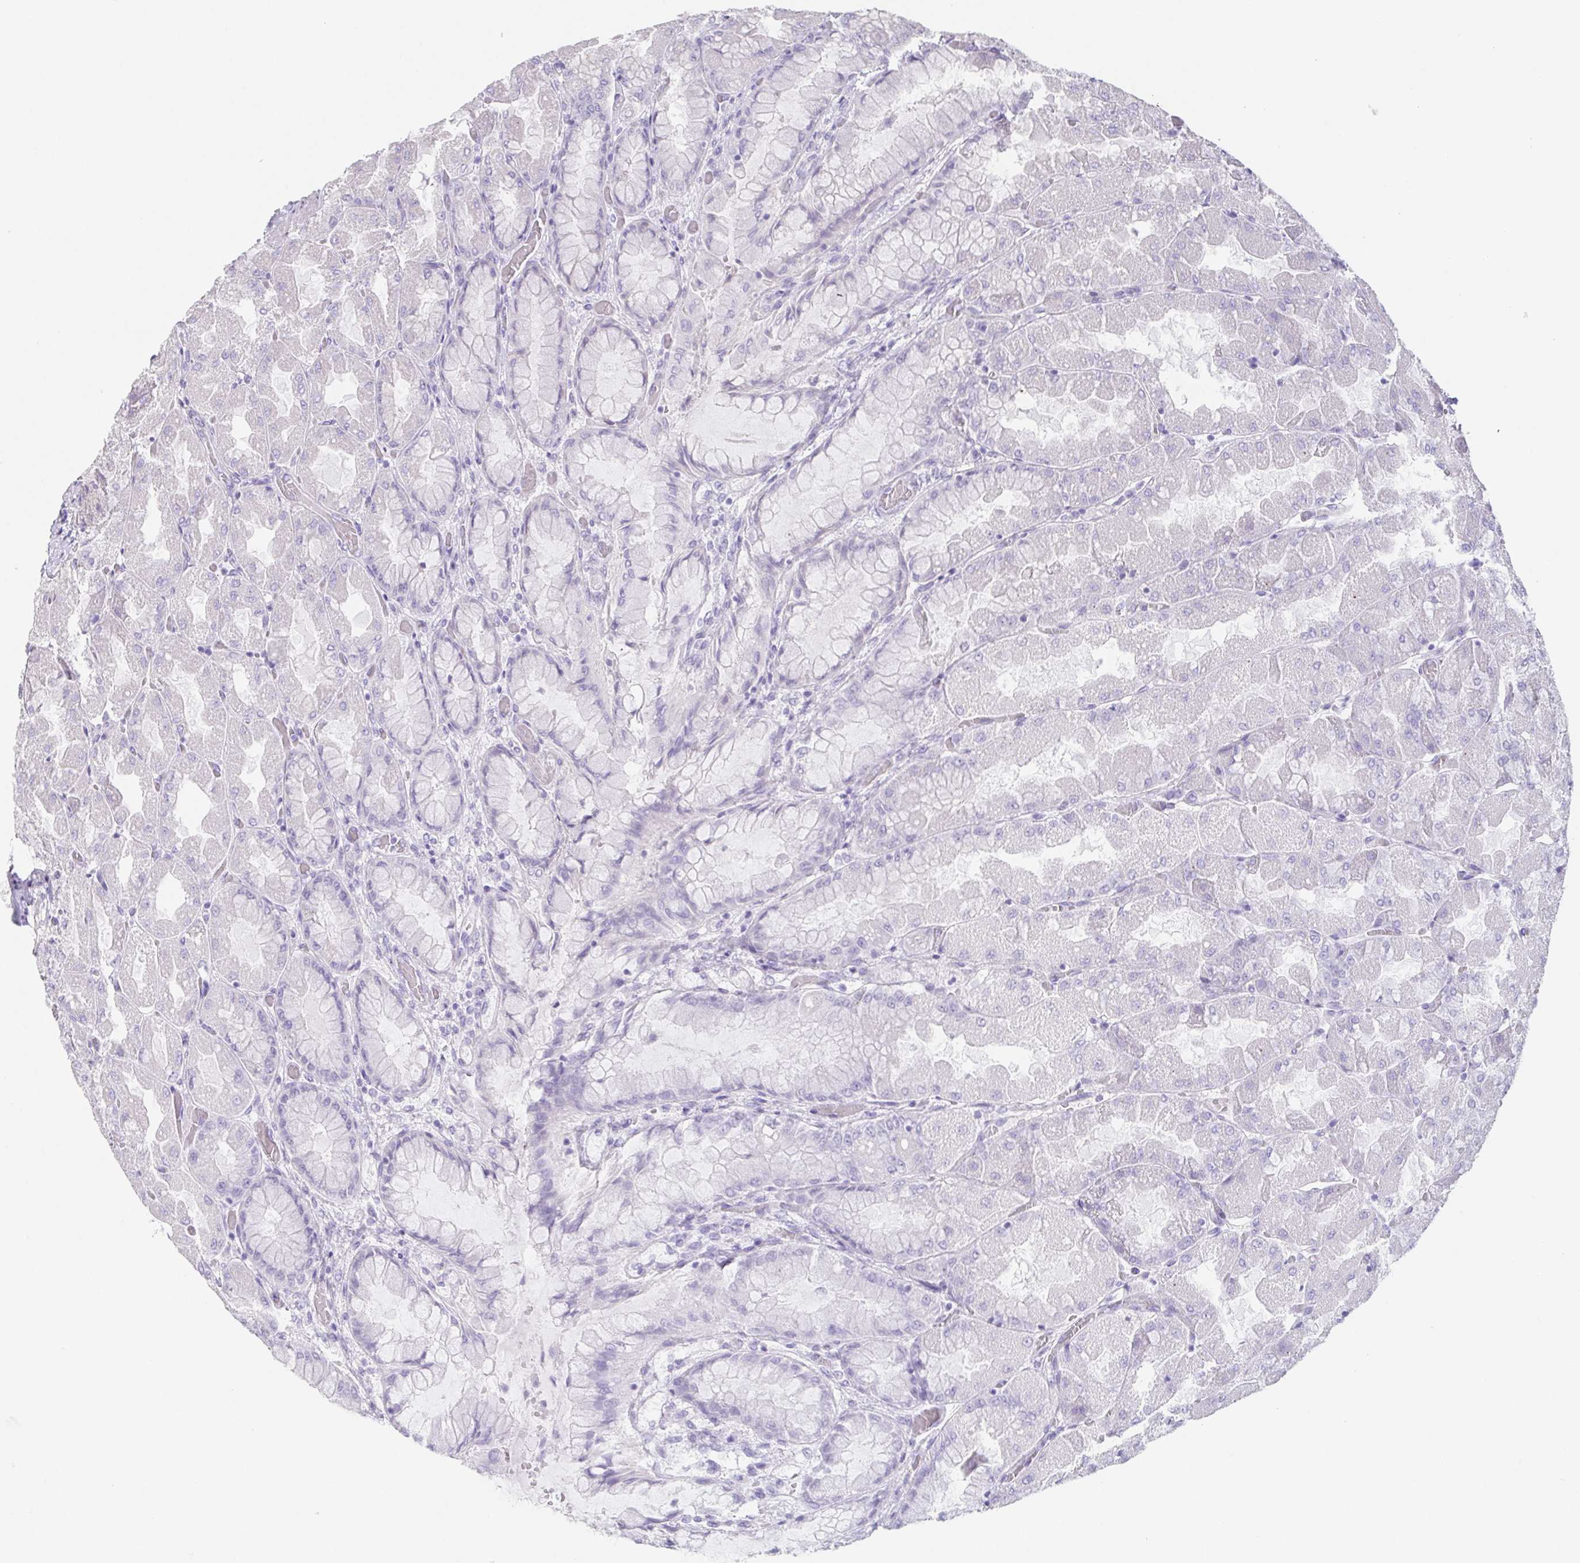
{"staining": {"intensity": "negative", "quantity": "none", "location": "none"}, "tissue": "stomach", "cell_type": "Glandular cells", "image_type": "normal", "snomed": [{"axis": "morphology", "description": "Normal tissue, NOS"}, {"axis": "topography", "description": "Stomach"}], "caption": "Immunohistochemical staining of unremarkable human stomach exhibits no significant staining in glandular cells. (DAB (3,3'-diaminobenzidine) immunohistochemistry (IHC), high magnification).", "gene": "HDGFL1", "patient": {"sex": "female", "age": 61}}